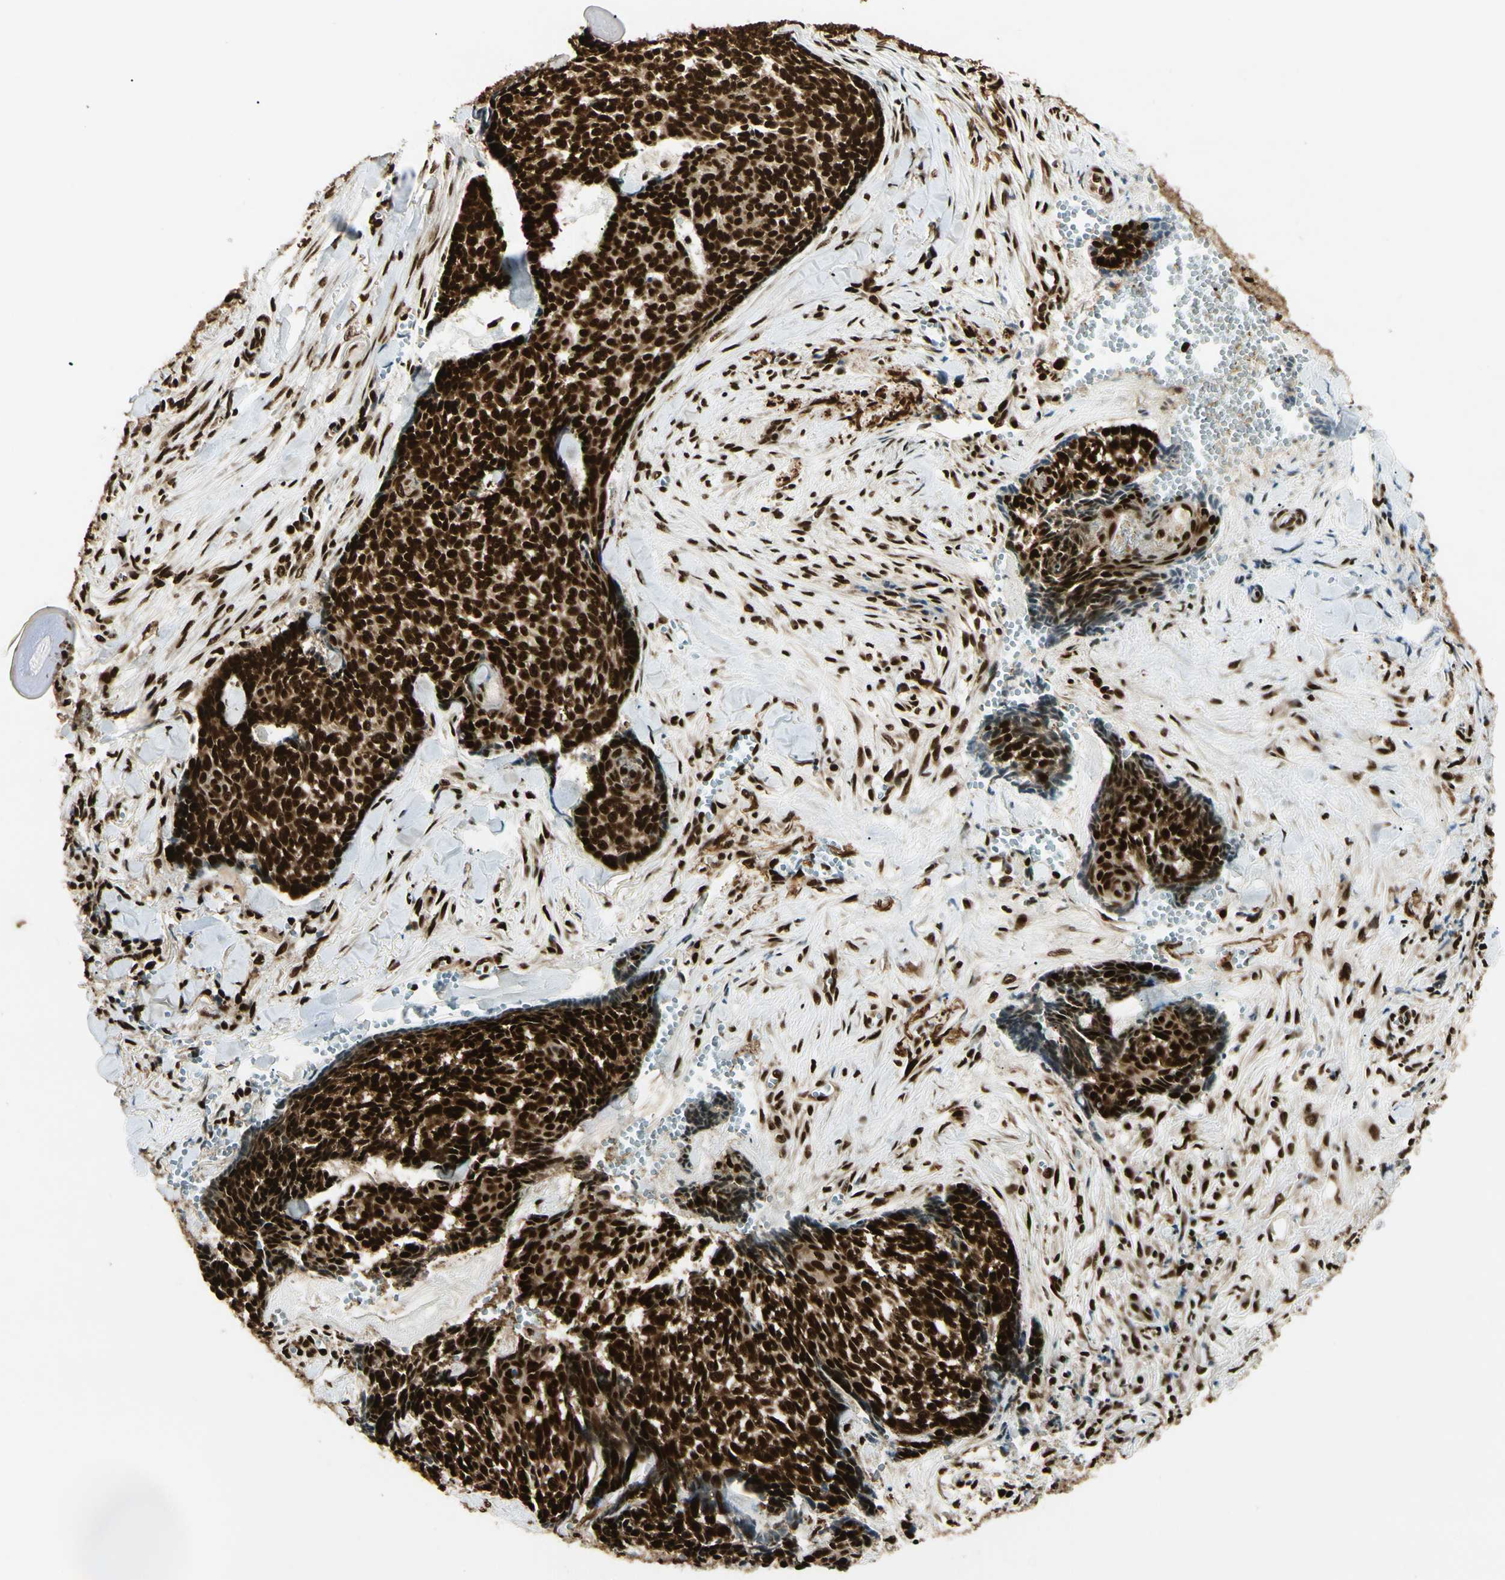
{"staining": {"intensity": "strong", "quantity": ">75%", "location": "cytoplasmic/membranous,nuclear"}, "tissue": "skin cancer", "cell_type": "Tumor cells", "image_type": "cancer", "snomed": [{"axis": "morphology", "description": "Basal cell carcinoma"}, {"axis": "topography", "description": "Skin"}], "caption": "Protein expression analysis of human skin basal cell carcinoma reveals strong cytoplasmic/membranous and nuclear expression in approximately >75% of tumor cells.", "gene": "FUS", "patient": {"sex": "male", "age": 84}}